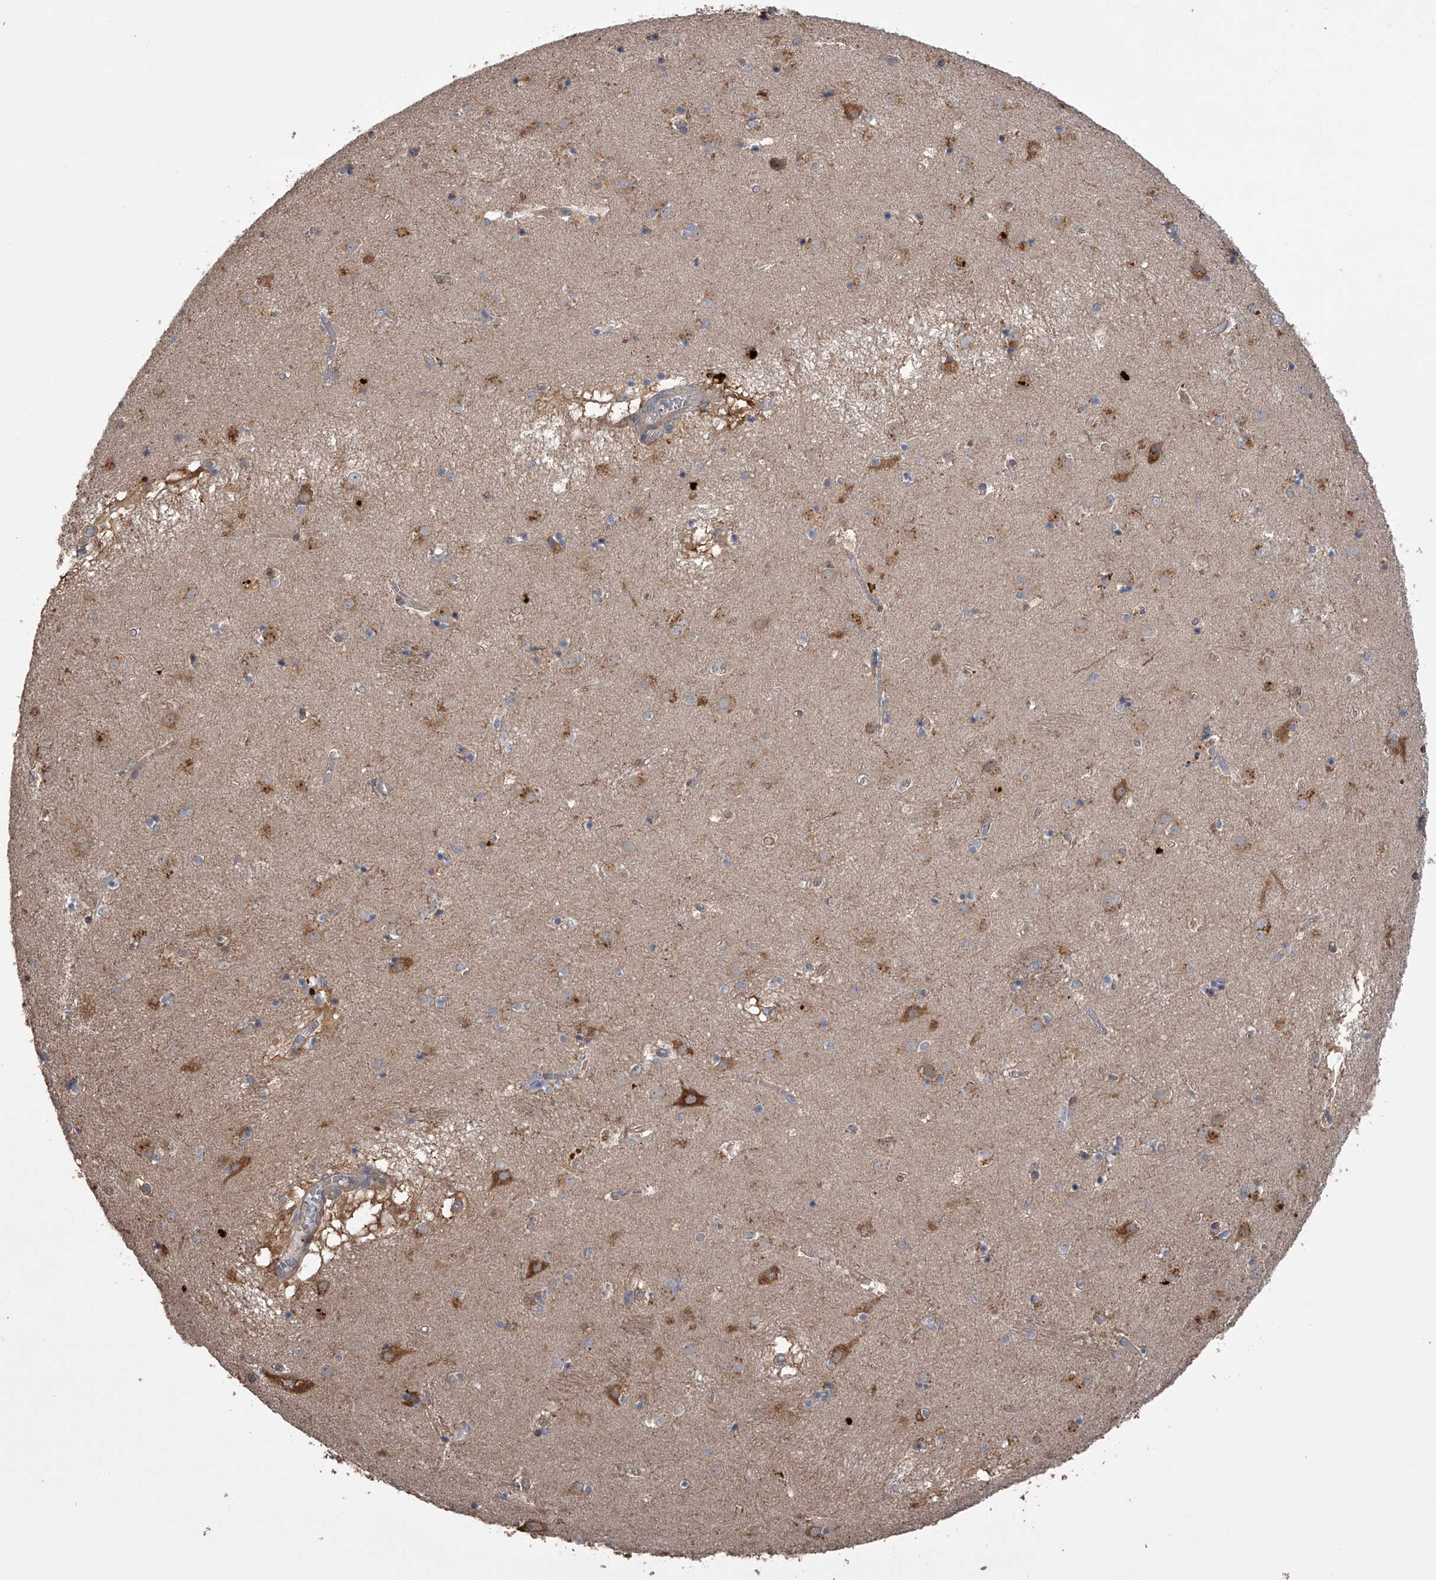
{"staining": {"intensity": "negative", "quantity": "none", "location": "none"}, "tissue": "caudate", "cell_type": "Glial cells", "image_type": "normal", "snomed": [{"axis": "morphology", "description": "Normal tissue, NOS"}, {"axis": "topography", "description": "Lateral ventricle wall"}], "caption": "High magnification brightfield microscopy of unremarkable caudate stained with DAB (brown) and counterstained with hematoxylin (blue): glial cells show no significant positivity. (Brightfield microscopy of DAB immunohistochemistry (IHC) at high magnification).", "gene": "ZNF343", "patient": {"sex": "male", "age": 70}}